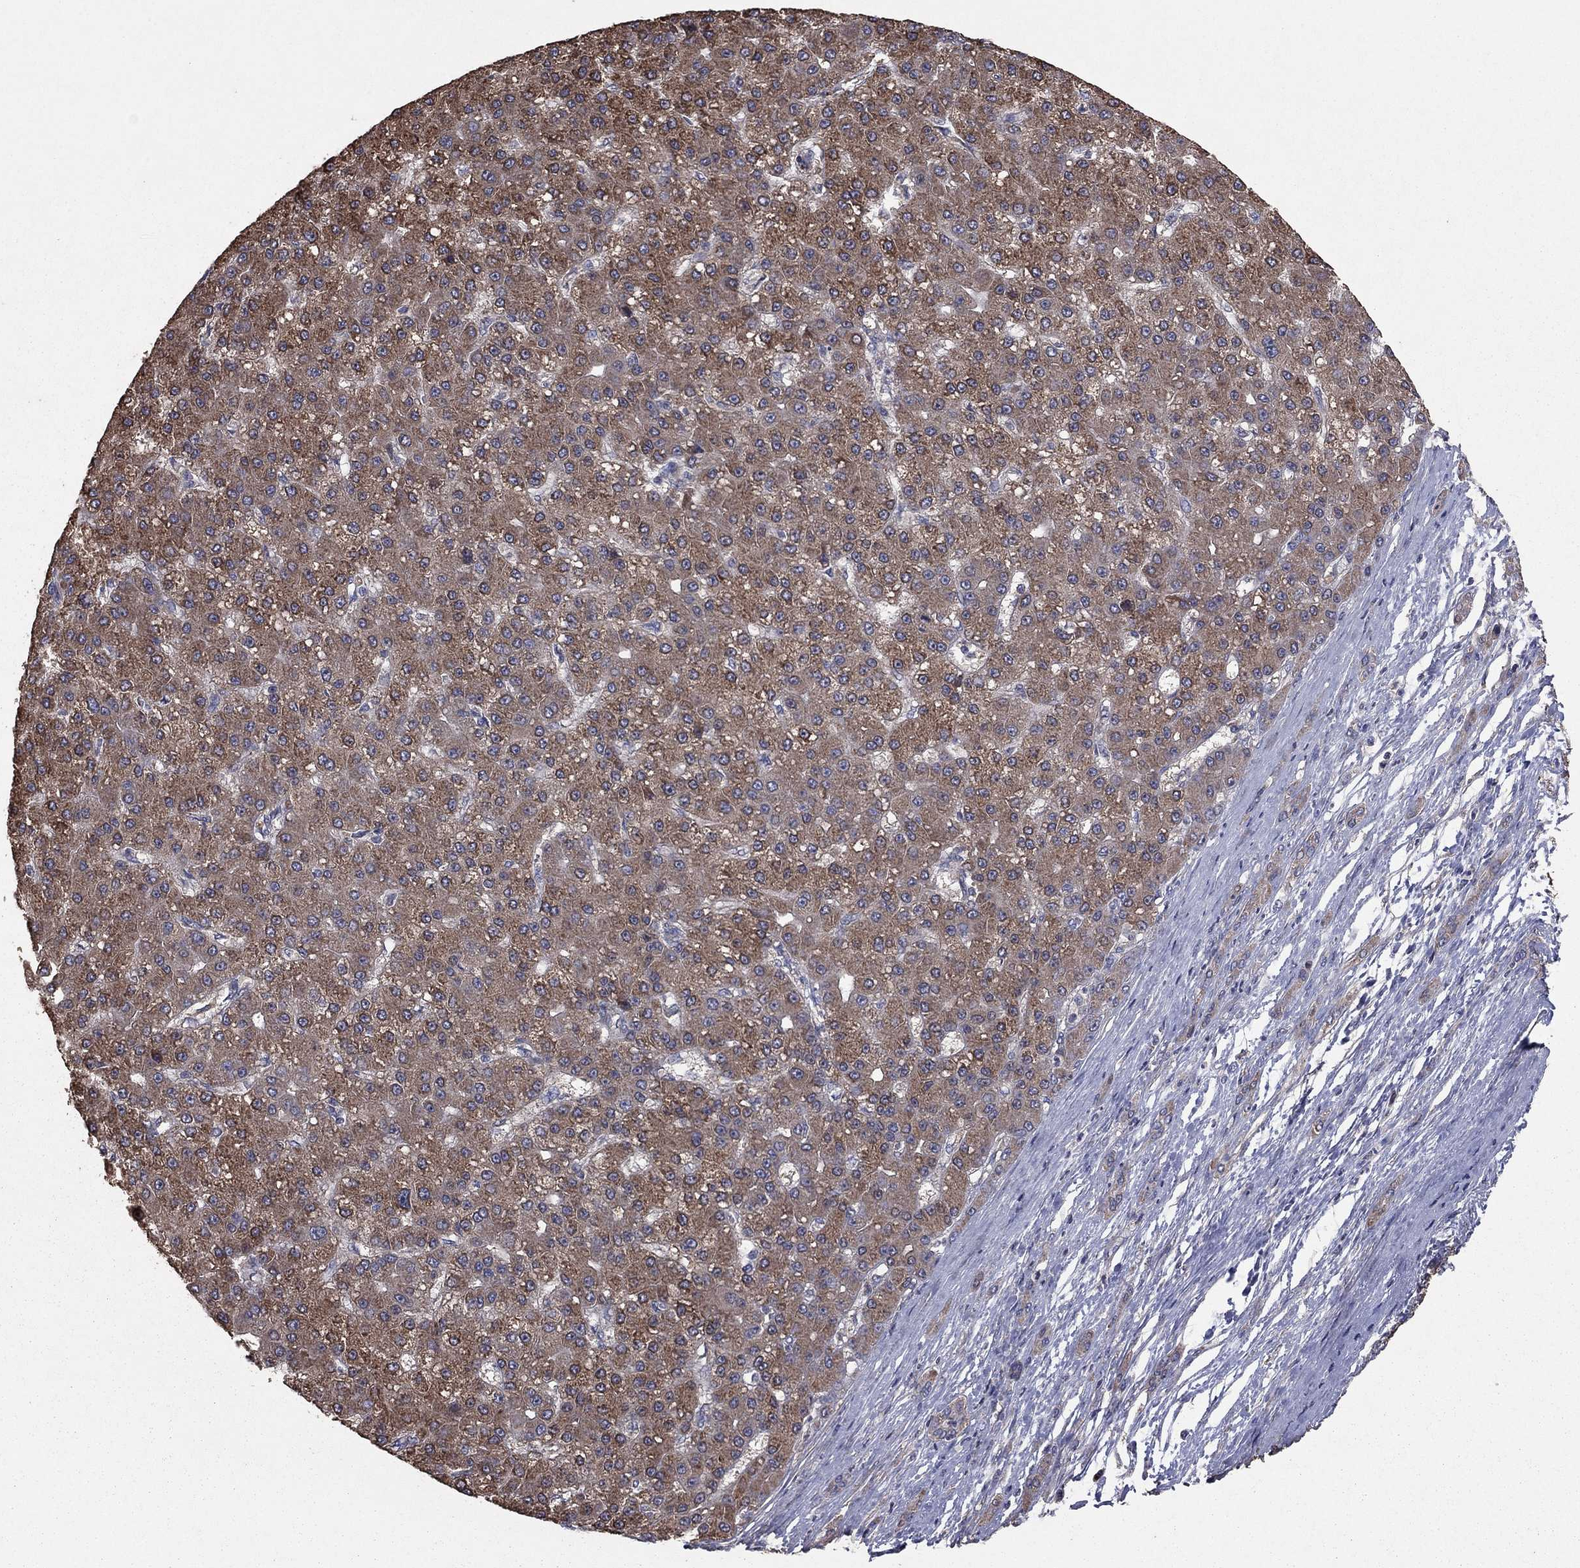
{"staining": {"intensity": "moderate", "quantity": "25%-75%", "location": "cytoplasmic/membranous"}, "tissue": "liver cancer", "cell_type": "Tumor cells", "image_type": "cancer", "snomed": [{"axis": "morphology", "description": "Carcinoma, Hepatocellular, NOS"}, {"axis": "topography", "description": "Liver"}], "caption": "An immunohistochemistry histopathology image of tumor tissue is shown. Protein staining in brown labels moderate cytoplasmic/membranous positivity in liver cancer within tumor cells. The staining is performed using DAB (3,3'-diaminobenzidine) brown chromogen to label protein expression. The nuclei are counter-stained blue using hematoxylin.", "gene": "FLT4", "patient": {"sex": "male", "age": 67}}